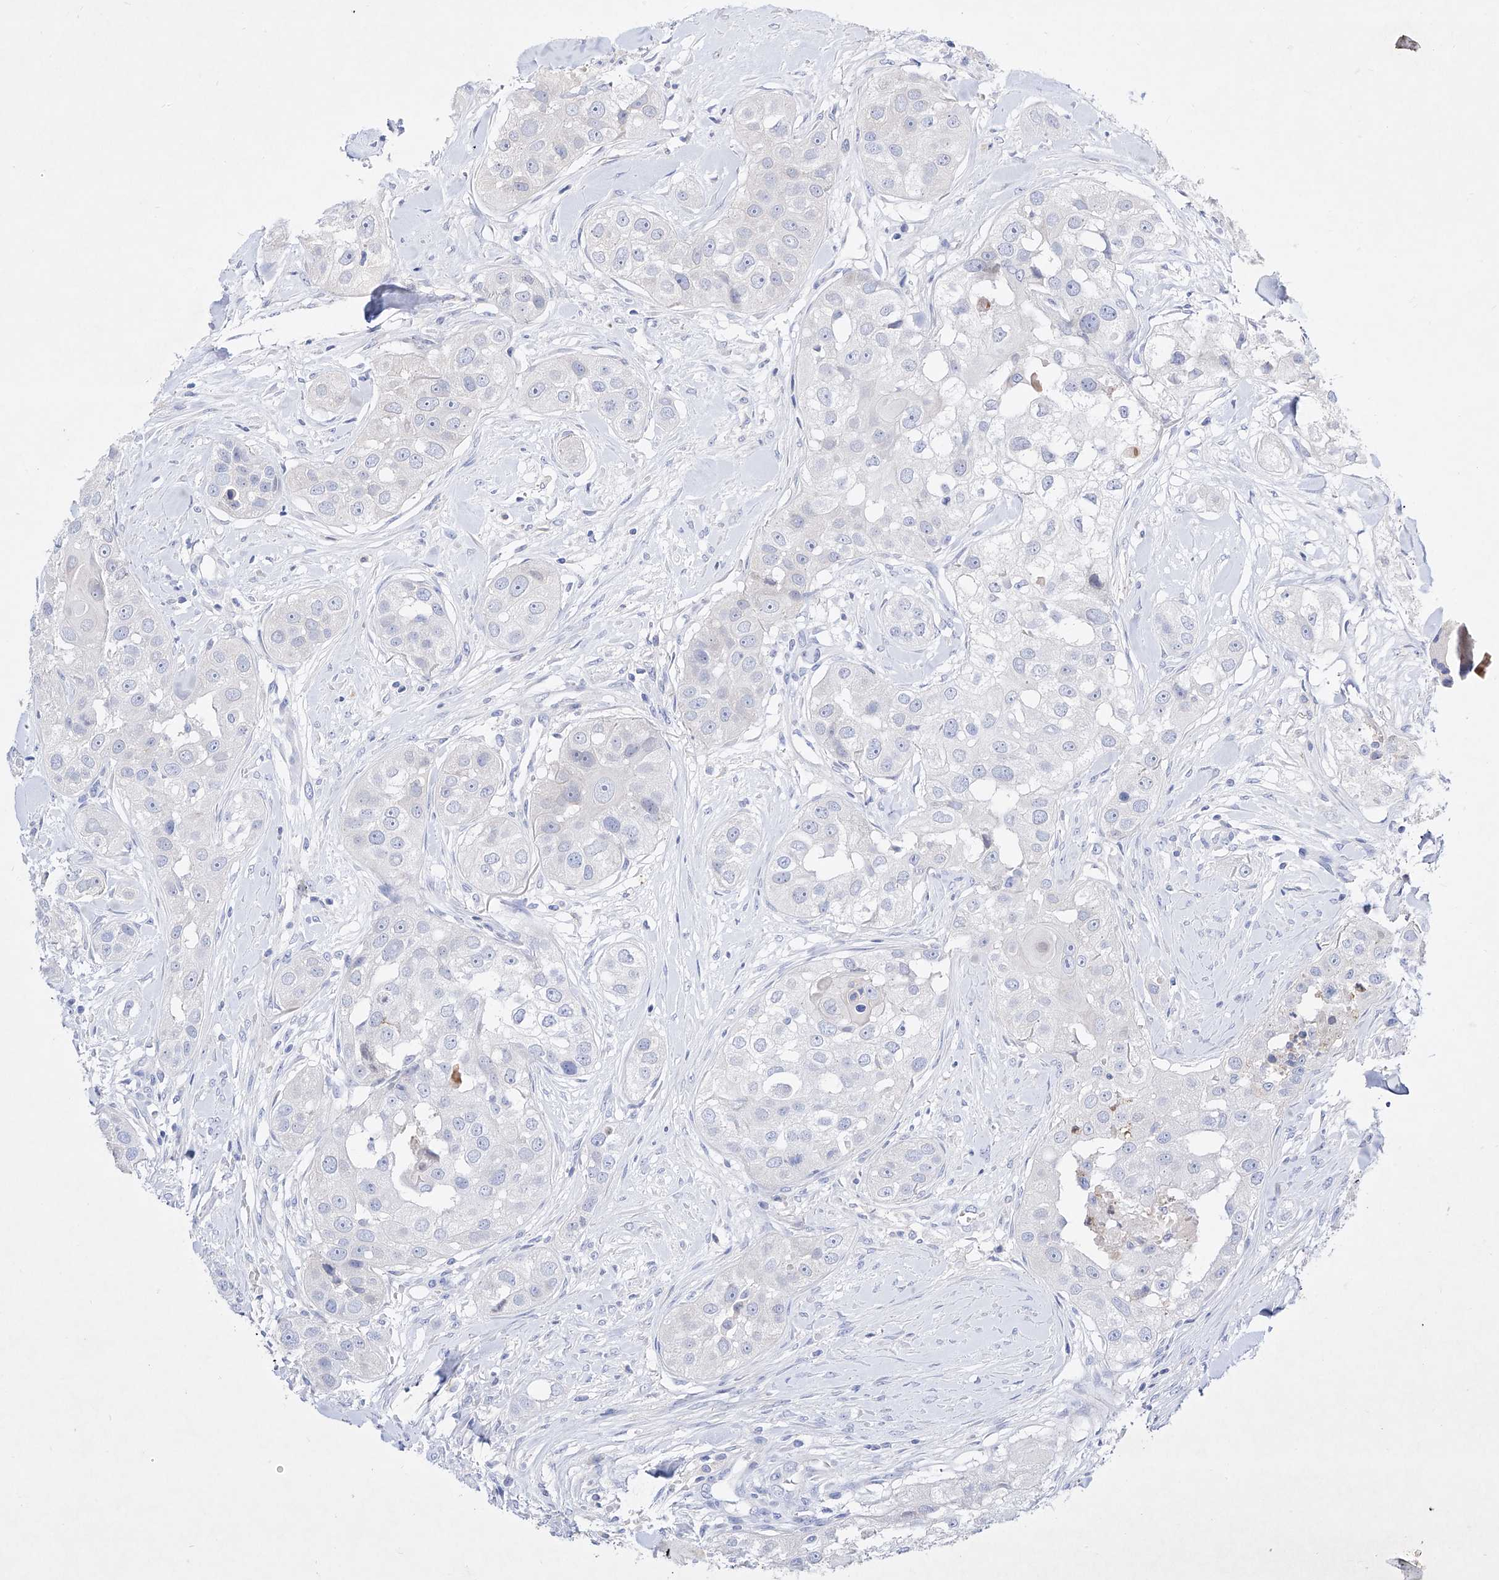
{"staining": {"intensity": "negative", "quantity": "none", "location": "none"}, "tissue": "head and neck cancer", "cell_type": "Tumor cells", "image_type": "cancer", "snomed": [{"axis": "morphology", "description": "Normal tissue, NOS"}, {"axis": "morphology", "description": "Squamous cell carcinoma, NOS"}, {"axis": "topography", "description": "Skeletal muscle"}, {"axis": "topography", "description": "Head-Neck"}], "caption": "This is an IHC micrograph of head and neck squamous cell carcinoma. There is no expression in tumor cells.", "gene": "TM7SF2", "patient": {"sex": "male", "age": 51}}